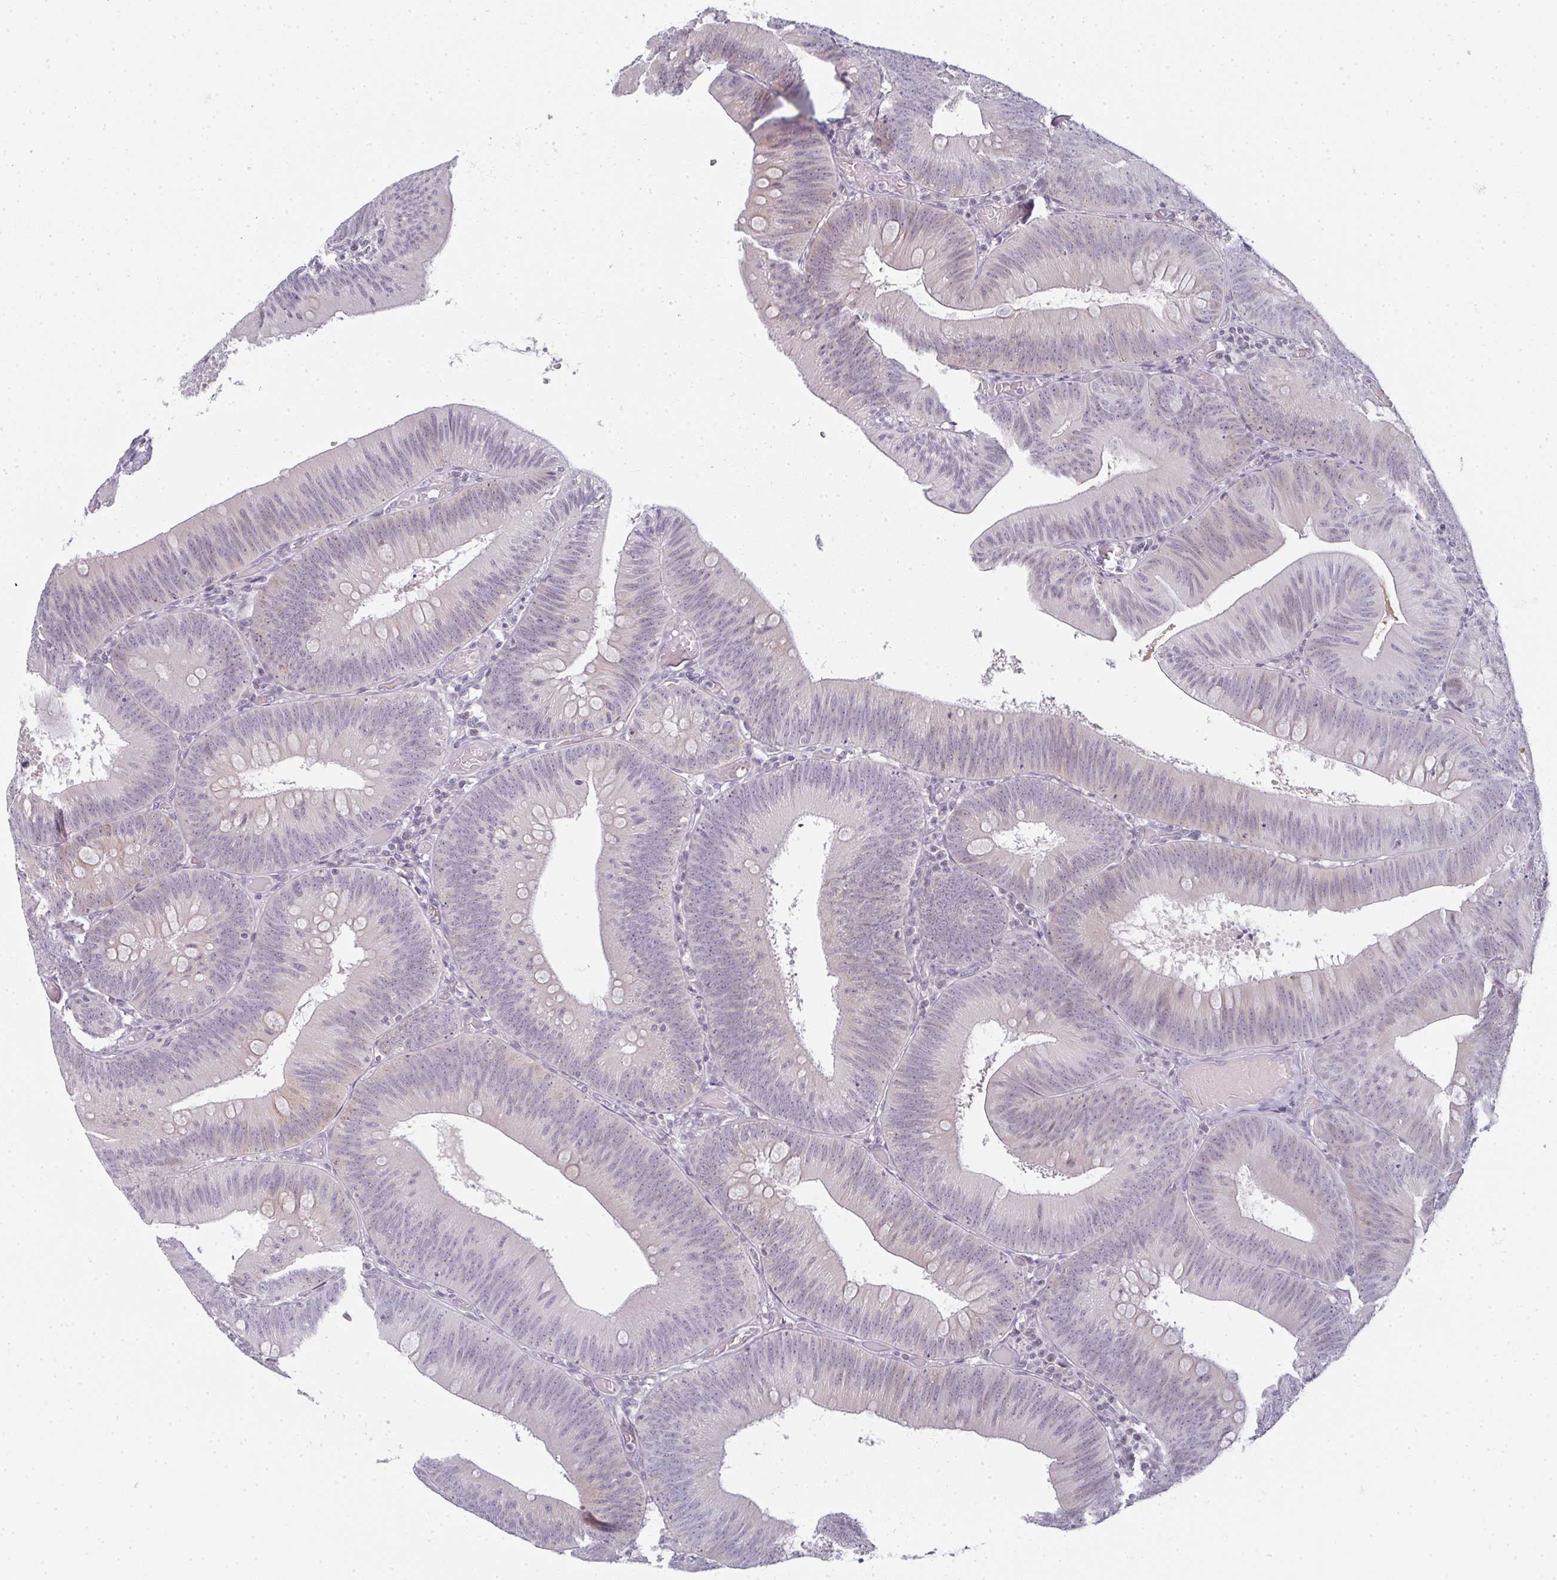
{"staining": {"intensity": "weak", "quantity": "25%-75%", "location": "cytoplasmic/membranous"}, "tissue": "colorectal cancer", "cell_type": "Tumor cells", "image_type": "cancer", "snomed": [{"axis": "morphology", "description": "Adenocarcinoma, NOS"}, {"axis": "topography", "description": "Colon"}], "caption": "Protein expression analysis of colorectal adenocarcinoma exhibits weak cytoplasmic/membranous expression in about 25%-75% of tumor cells.", "gene": "RBBP6", "patient": {"sex": "male", "age": 84}}